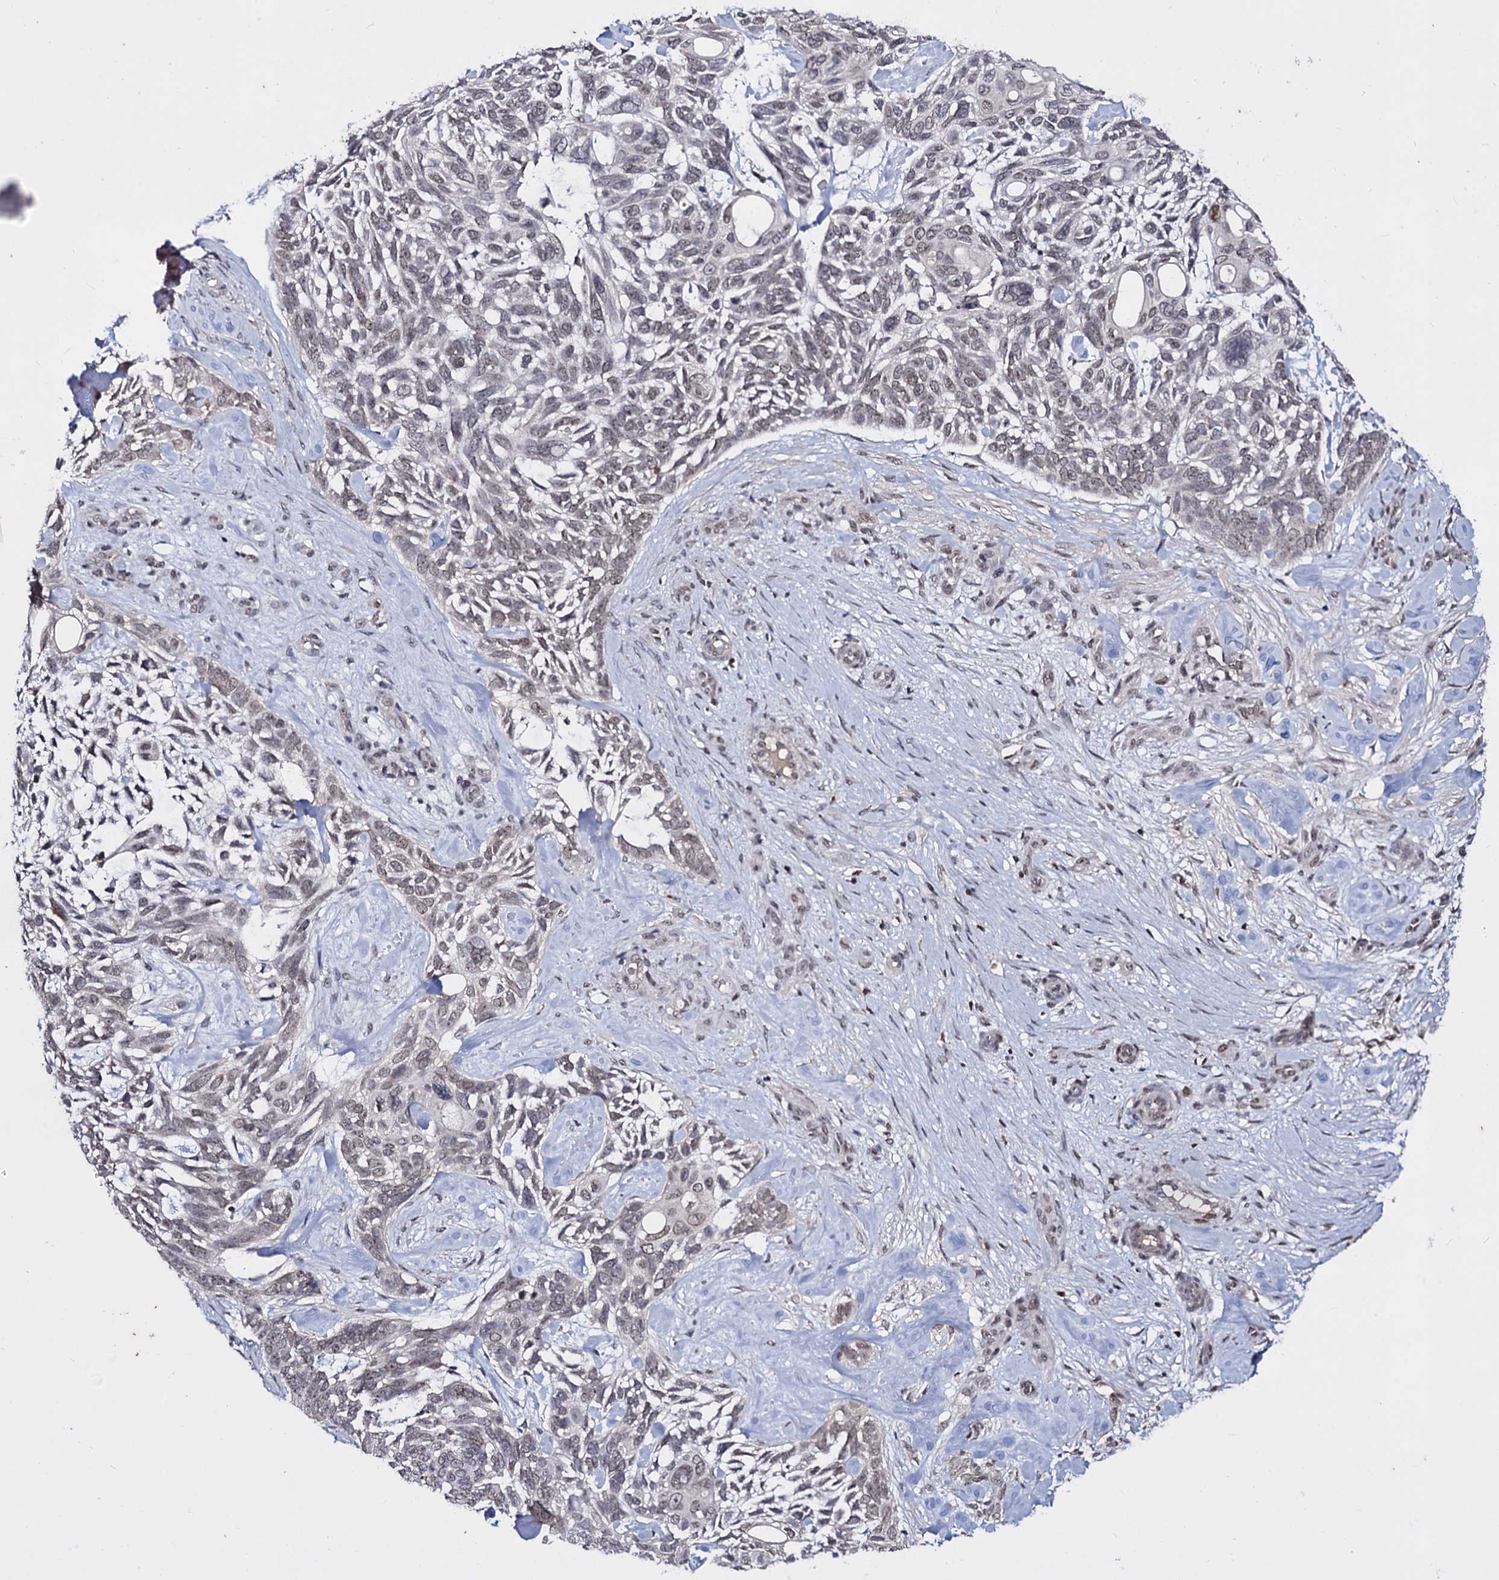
{"staining": {"intensity": "weak", "quantity": "25%-75%", "location": "nuclear"}, "tissue": "skin cancer", "cell_type": "Tumor cells", "image_type": "cancer", "snomed": [{"axis": "morphology", "description": "Basal cell carcinoma"}, {"axis": "topography", "description": "Skin"}], "caption": "Immunohistochemistry photomicrograph of neoplastic tissue: skin cancer (basal cell carcinoma) stained using IHC displays low levels of weak protein expression localized specifically in the nuclear of tumor cells, appearing as a nuclear brown color.", "gene": "SMCHD1", "patient": {"sex": "male", "age": 88}}